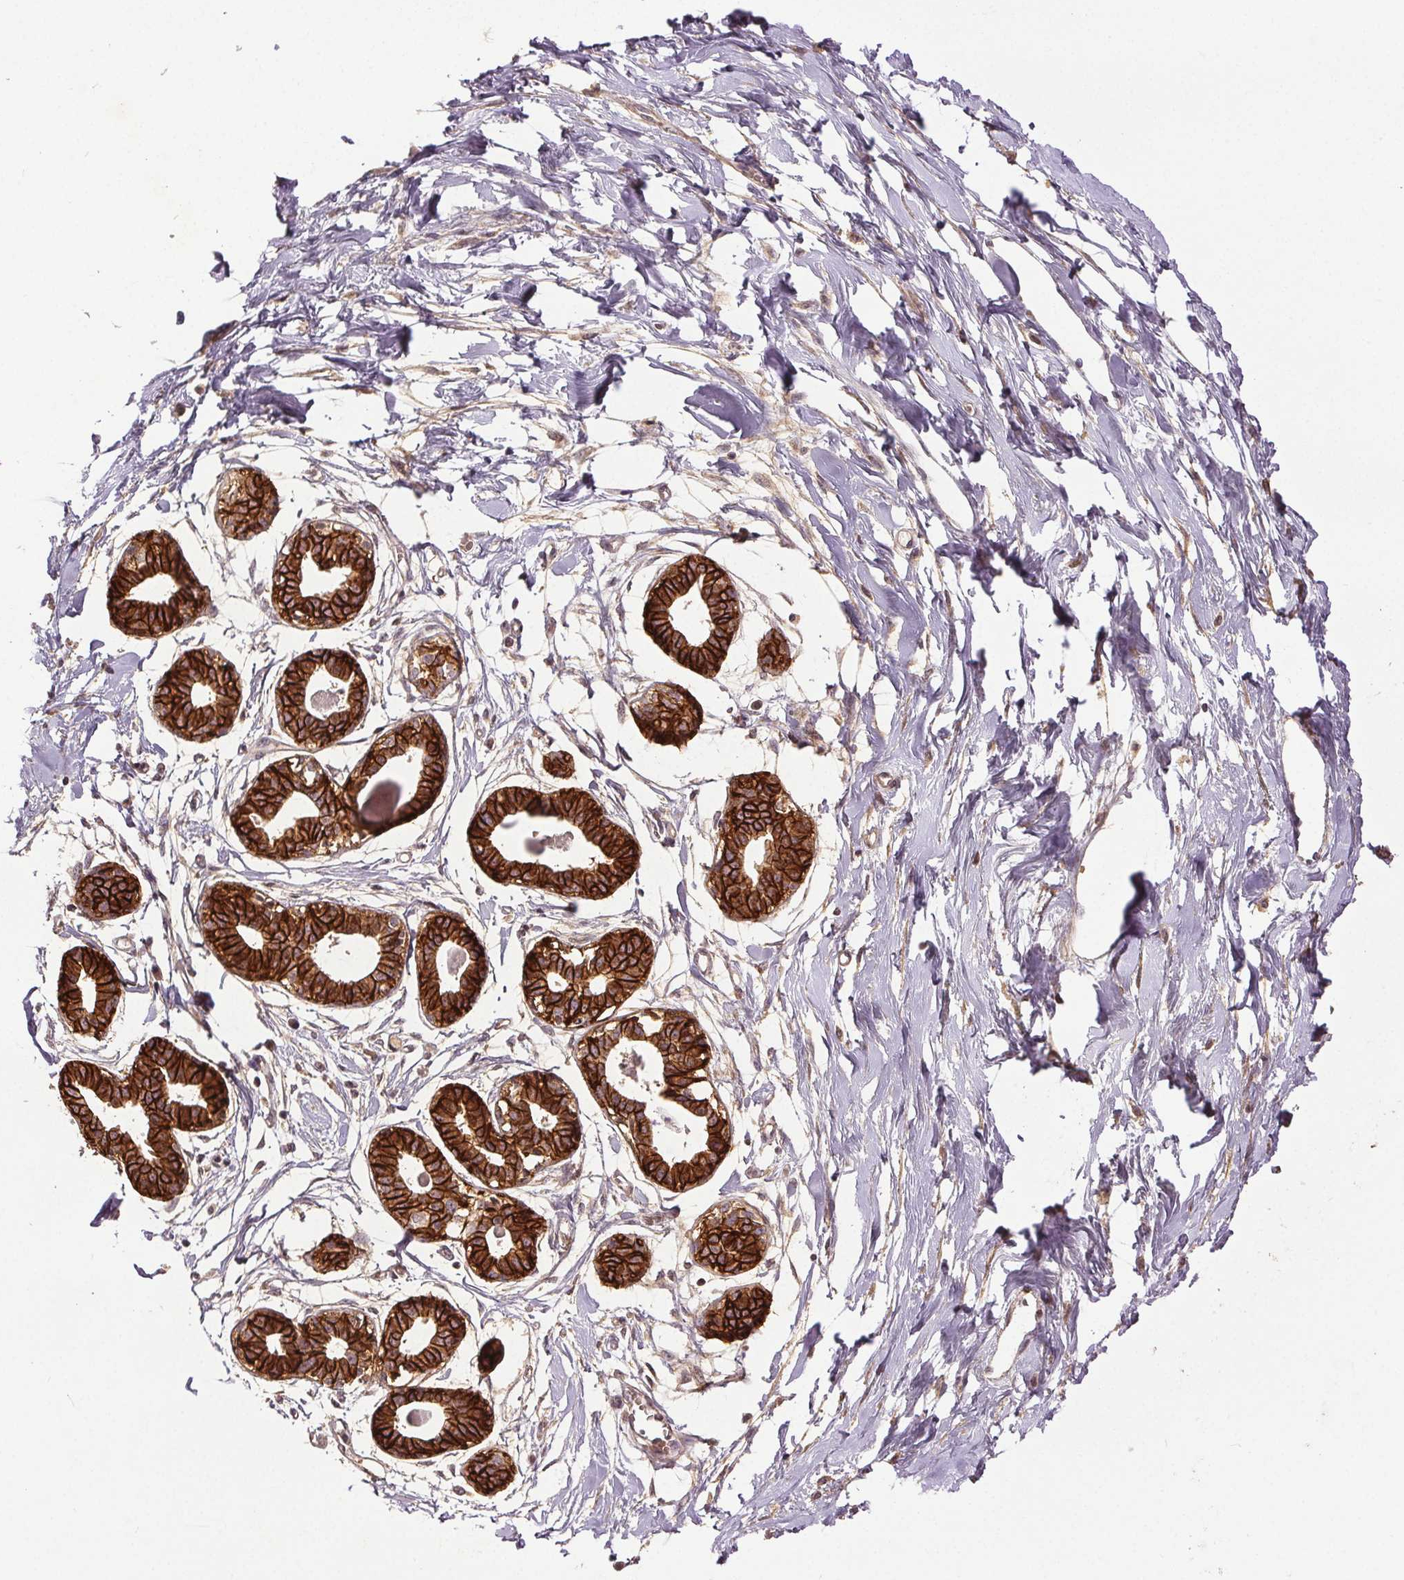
{"staining": {"intensity": "weak", "quantity": "<25%", "location": "cytoplasmic/membranous"}, "tissue": "breast", "cell_type": "Adipocytes", "image_type": "normal", "snomed": [{"axis": "morphology", "description": "Normal tissue, NOS"}, {"axis": "topography", "description": "Breast"}], "caption": "The immunohistochemistry histopathology image has no significant staining in adipocytes of breast. (Immunohistochemistry, brightfield microscopy, high magnification).", "gene": "EPHB3", "patient": {"sex": "female", "age": 45}}